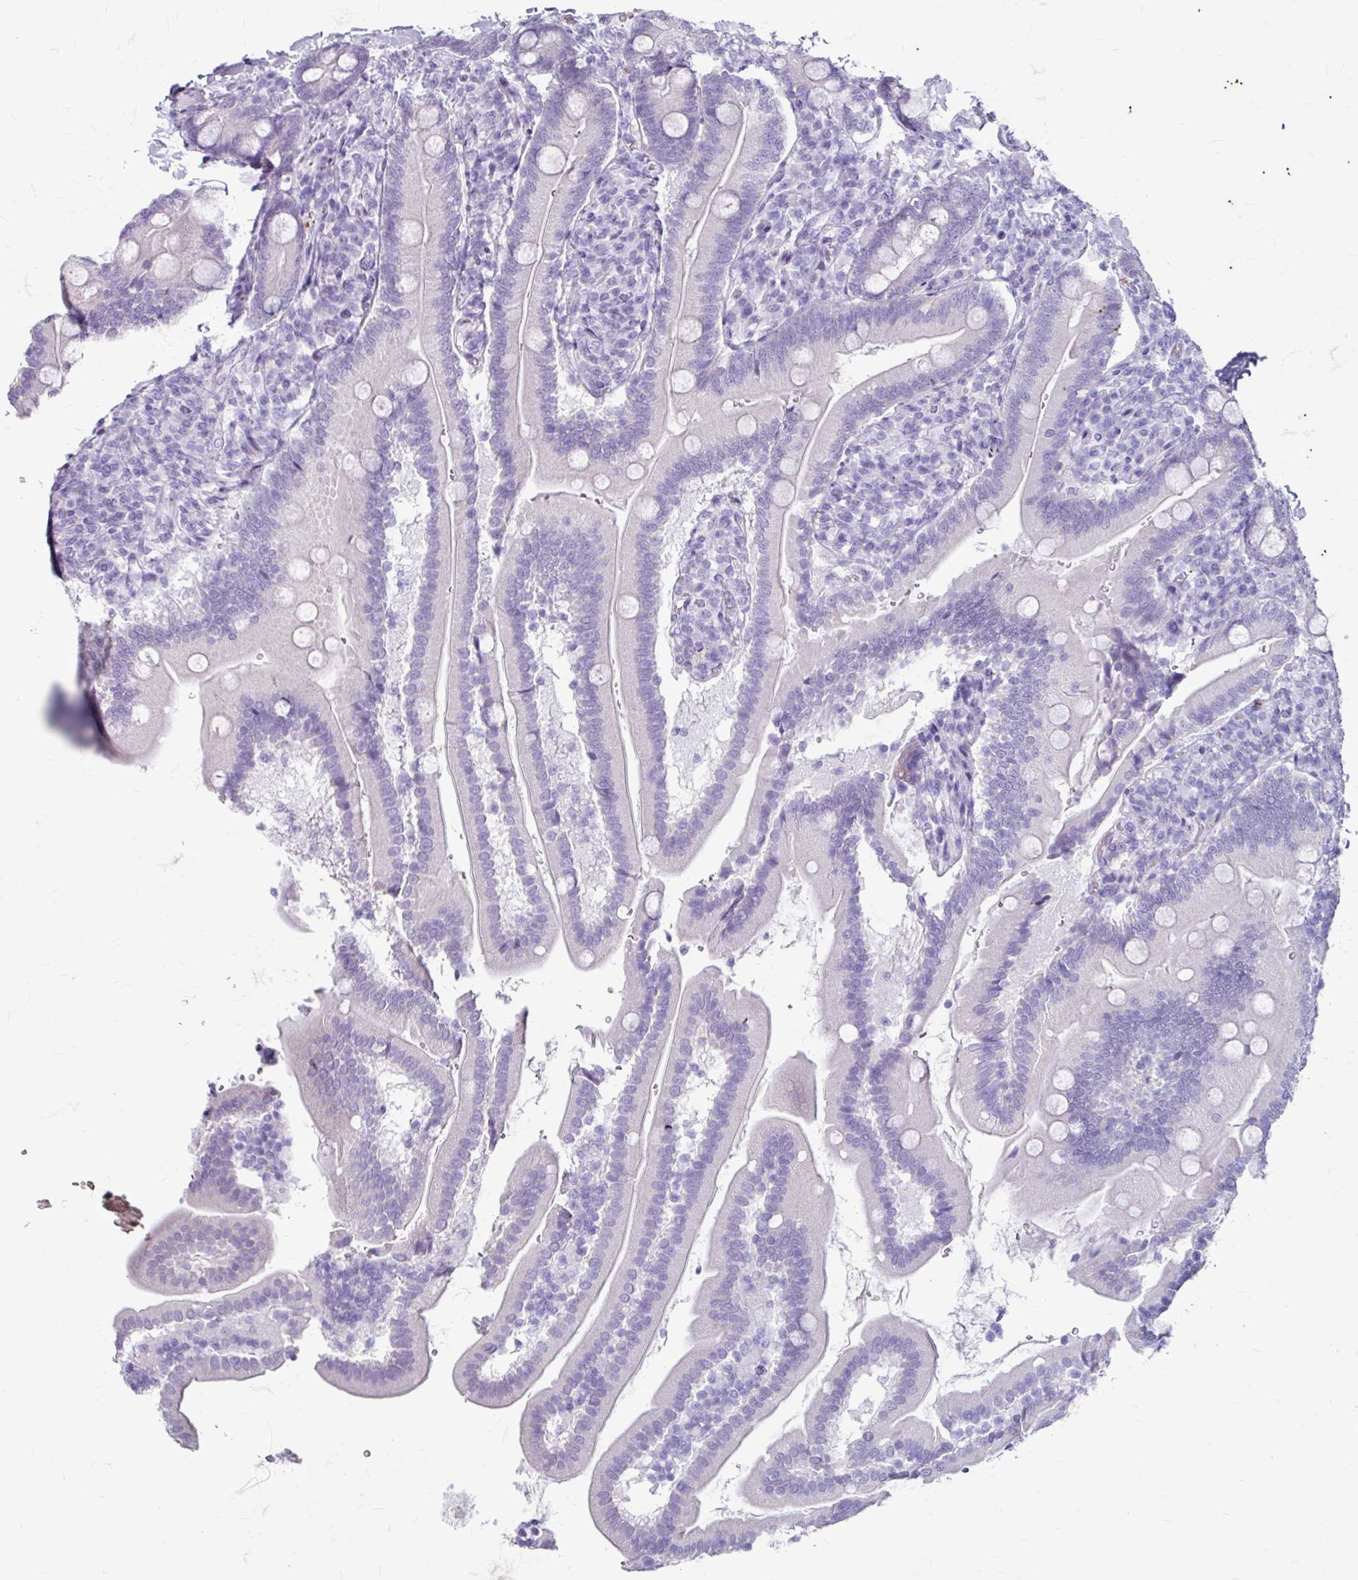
{"staining": {"intensity": "negative", "quantity": "none", "location": "none"}, "tissue": "duodenum", "cell_type": "Glandular cells", "image_type": "normal", "snomed": [{"axis": "morphology", "description": "Normal tissue, NOS"}, {"axis": "topography", "description": "Duodenum"}], "caption": "Immunohistochemistry (IHC) of benign duodenum reveals no staining in glandular cells.", "gene": "ANKRD1", "patient": {"sex": "female", "age": 67}}